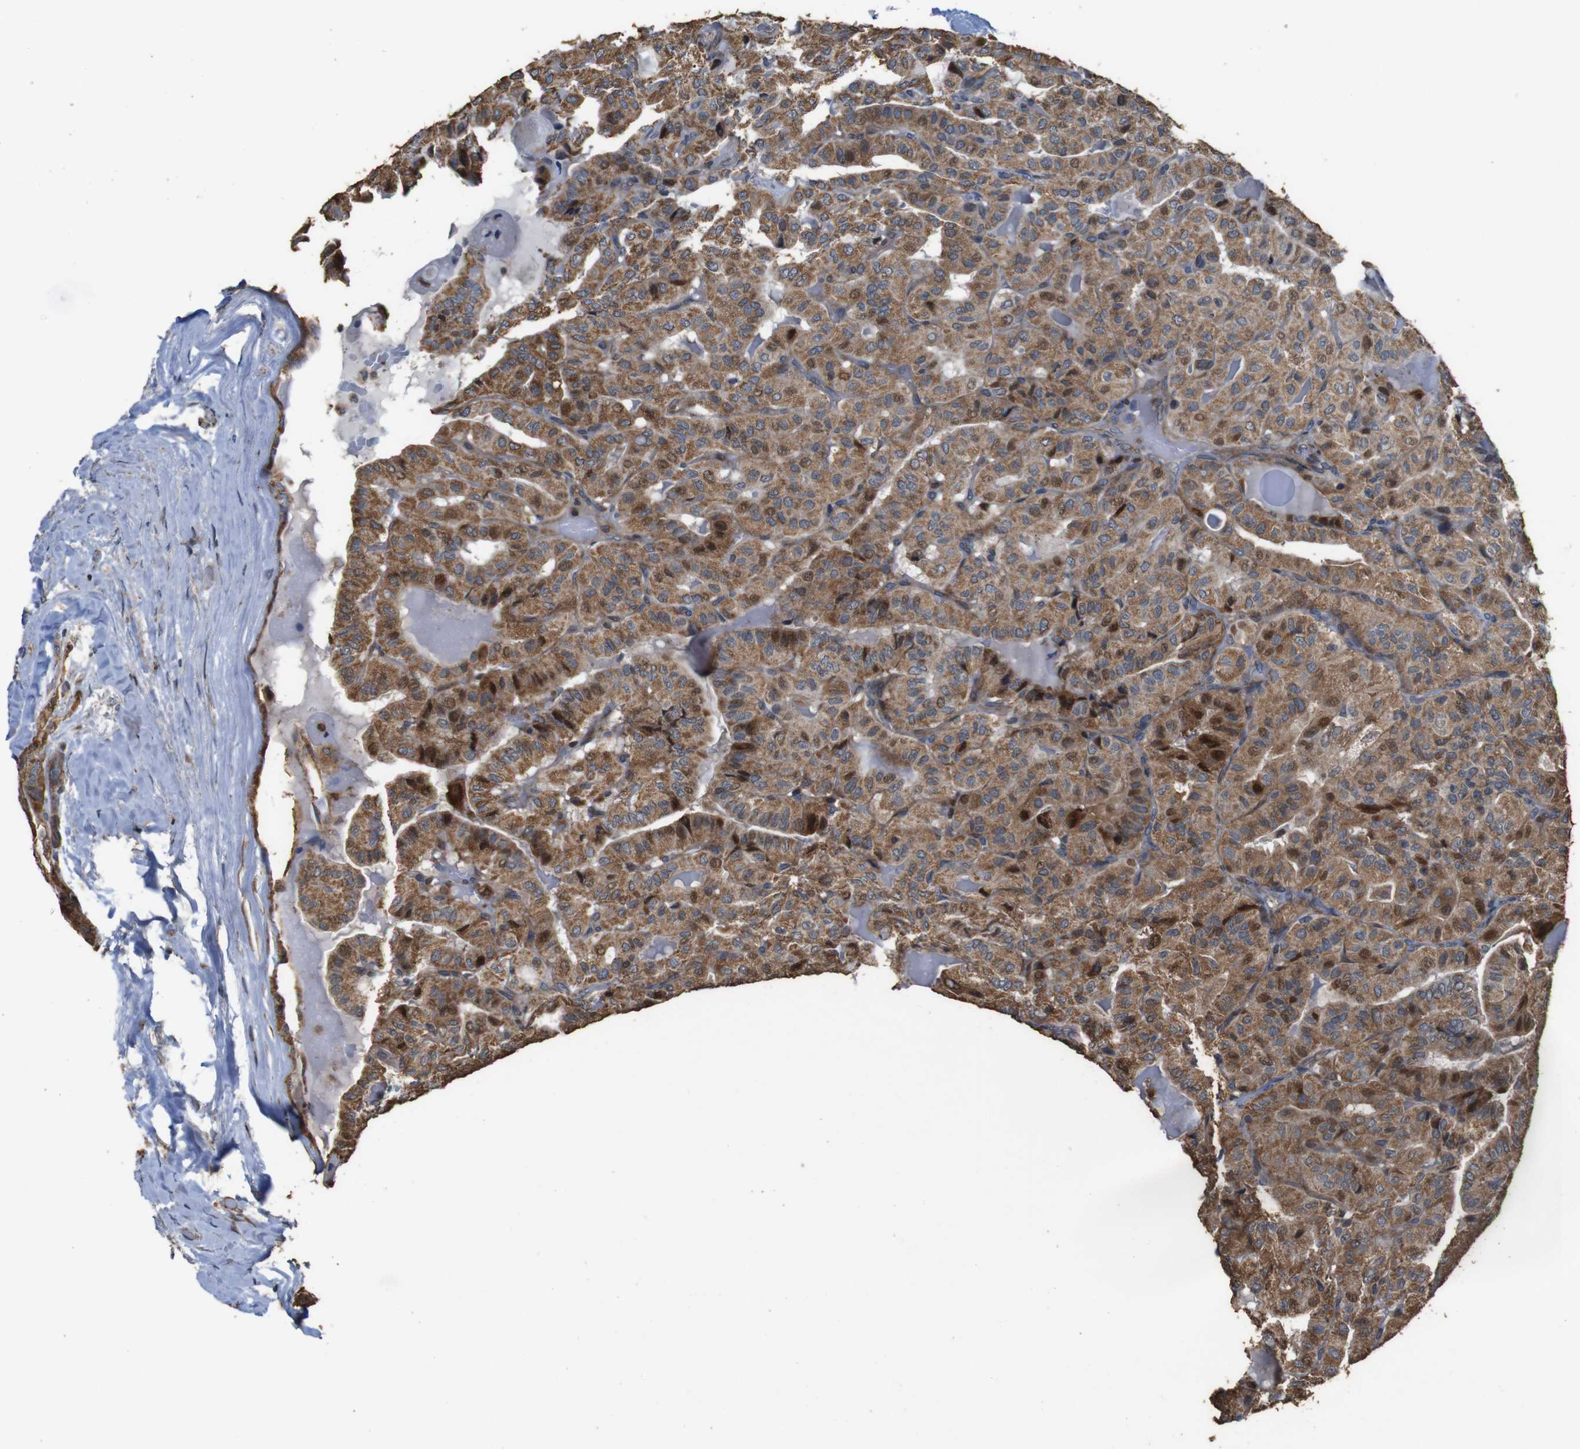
{"staining": {"intensity": "moderate", "quantity": ">75%", "location": "cytoplasmic/membranous,nuclear"}, "tissue": "thyroid cancer", "cell_type": "Tumor cells", "image_type": "cancer", "snomed": [{"axis": "morphology", "description": "Papillary adenocarcinoma, NOS"}, {"axis": "topography", "description": "Thyroid gland"}], "caption": "The image demonstrates immunohistochemical staining of thyroid papillary adenocarcinoma. There is moderate cytoplasmic/membranous and nuclear expression is appreciated in approximately >75% of tumor cells.", "gene": "SNN", "patient": {"sex": "male", "age": 77}}